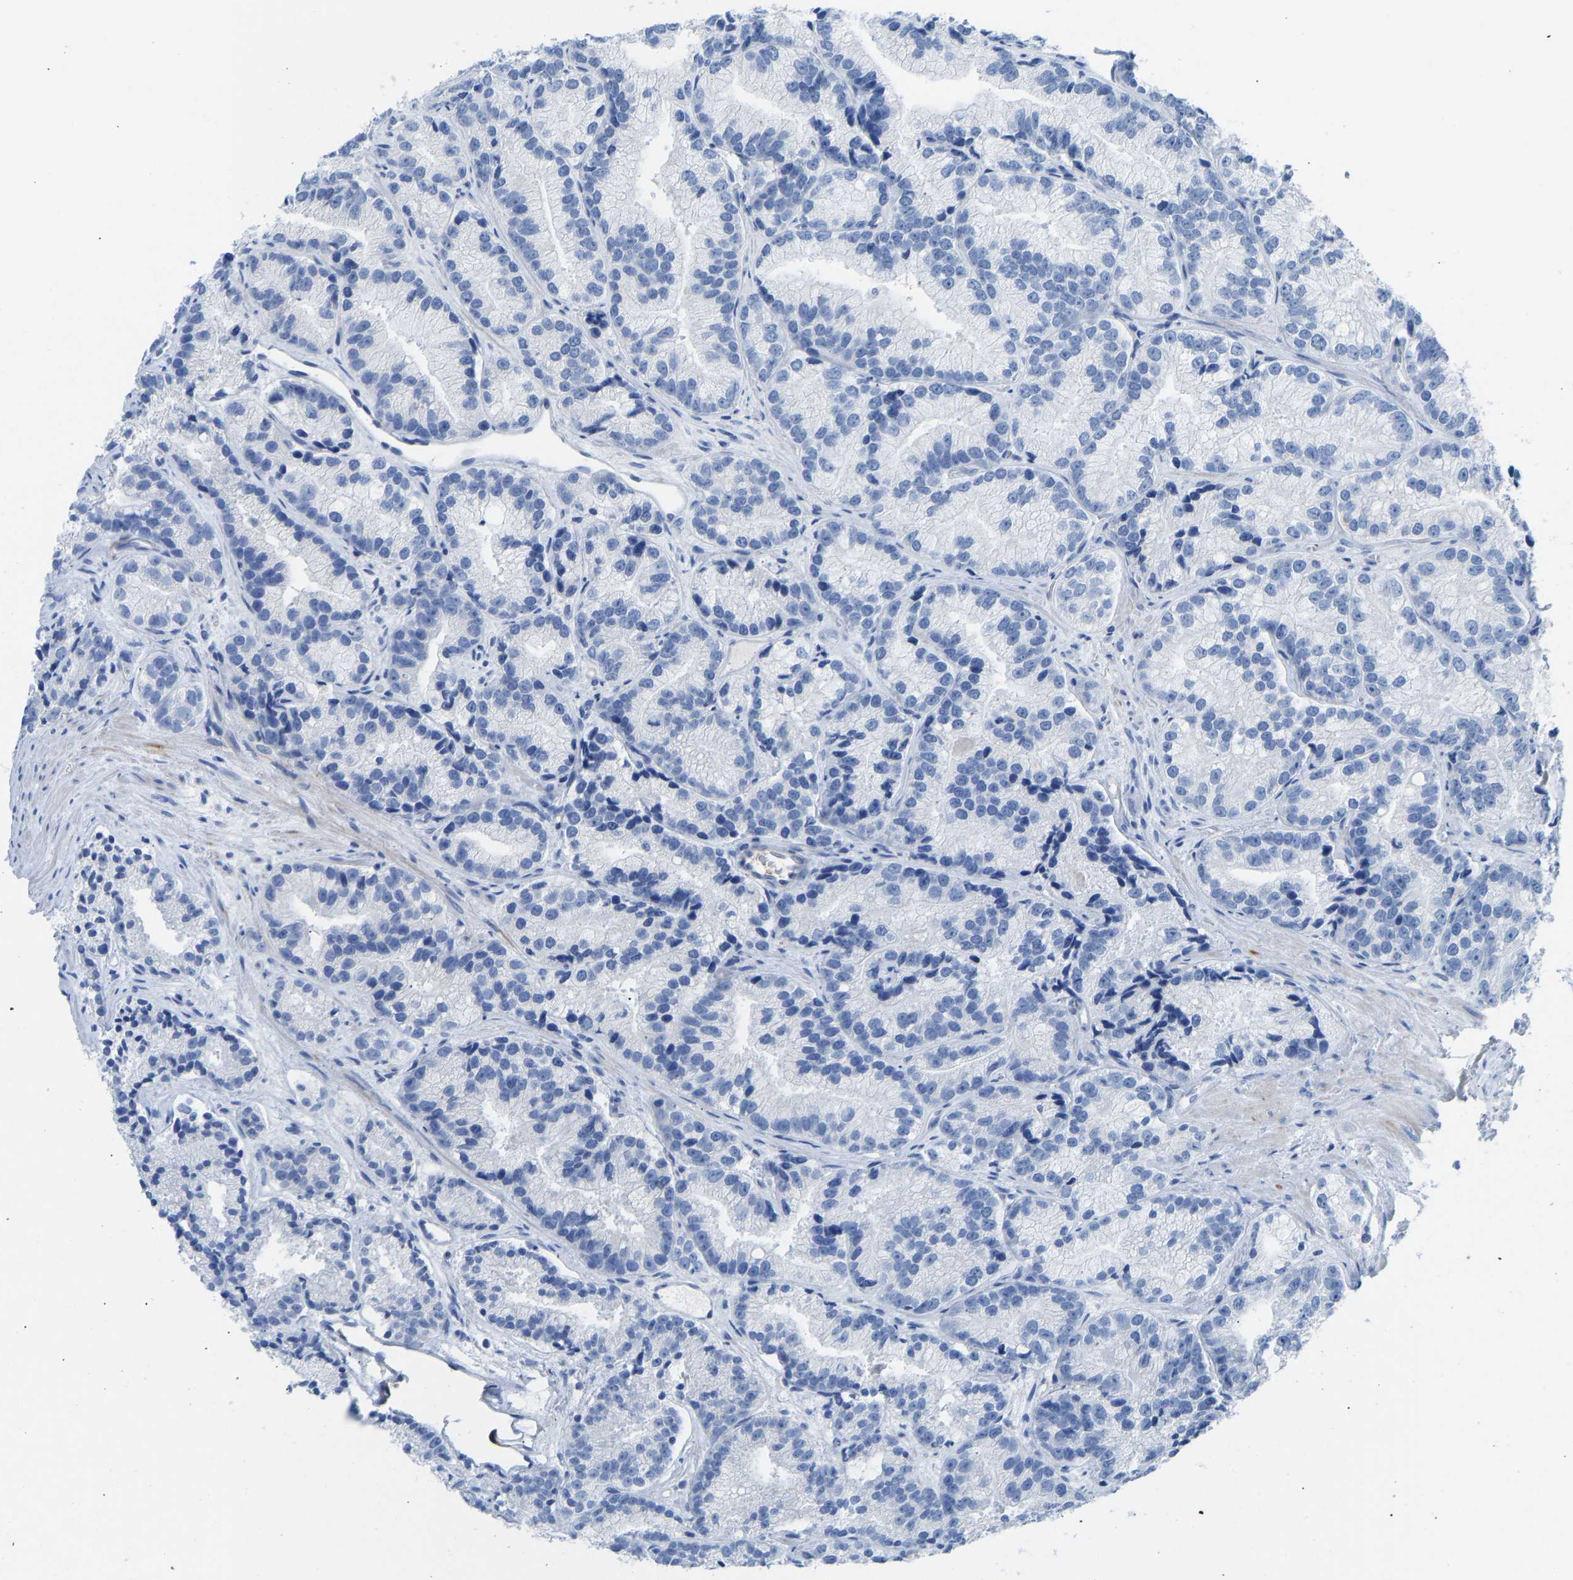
{"staining": {"intensity": "negative", "quantity": "none", "location": "none"}, "tissue": "prostate cancer", "cell_type": "Tumor cells", "image_type": "cancer", "snomed": [{"axis": "morphology", "description": "Adenocarcinoma, Low grade"}, {"axis": "topography", "description": "Prostate"}], "caption": "A histopathology image of prostate adenocarcinoma (low-grade) stained for a protein exhibits no brown staining in tumor cells.", "gene": "NKAIN3", "patient": {"sex": "male", "age": 89}}